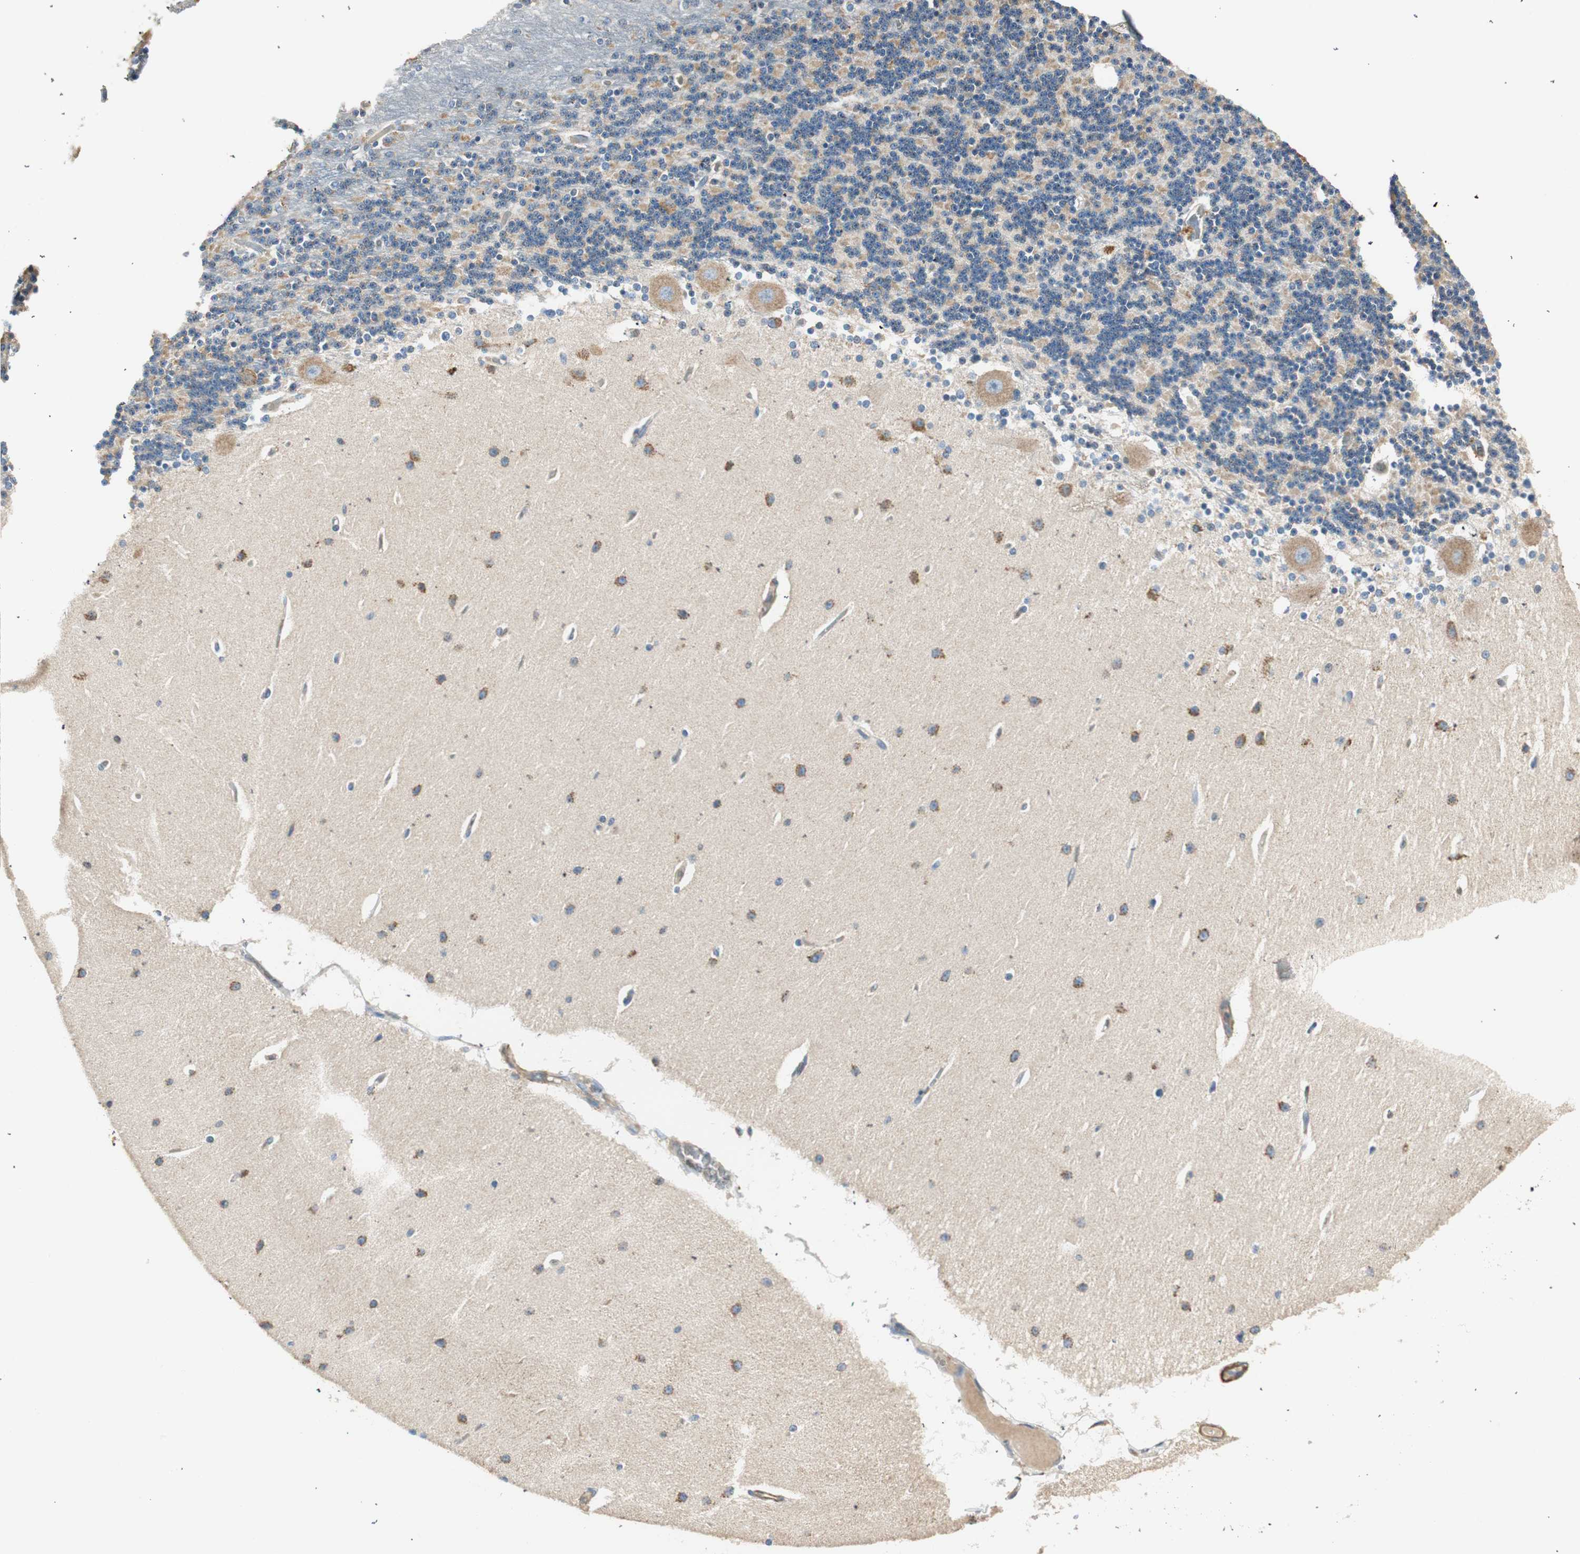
{"staining": {"intensity": "moderate", "quantity": "25%-75%", "location": "cytoplasmic/membranous"}, "tissue": "cerebellum", "cell_type": "Cells in granular layer", "image_type": "normal", "snomed": [{"axis": "morphology", "description": "Normal tissue, NOS"}, {"axis": "topography", "description": "Cerebellum"}], "caption": "Protein staining of benign cerebellum exhibits moderate cytoplasmic/membranous staining in approximately 25%-75% of cells in granular layer. Nuclei are stained in blue.", "gene": "RORB", "patient": {"sex": "female", "age": 54}}